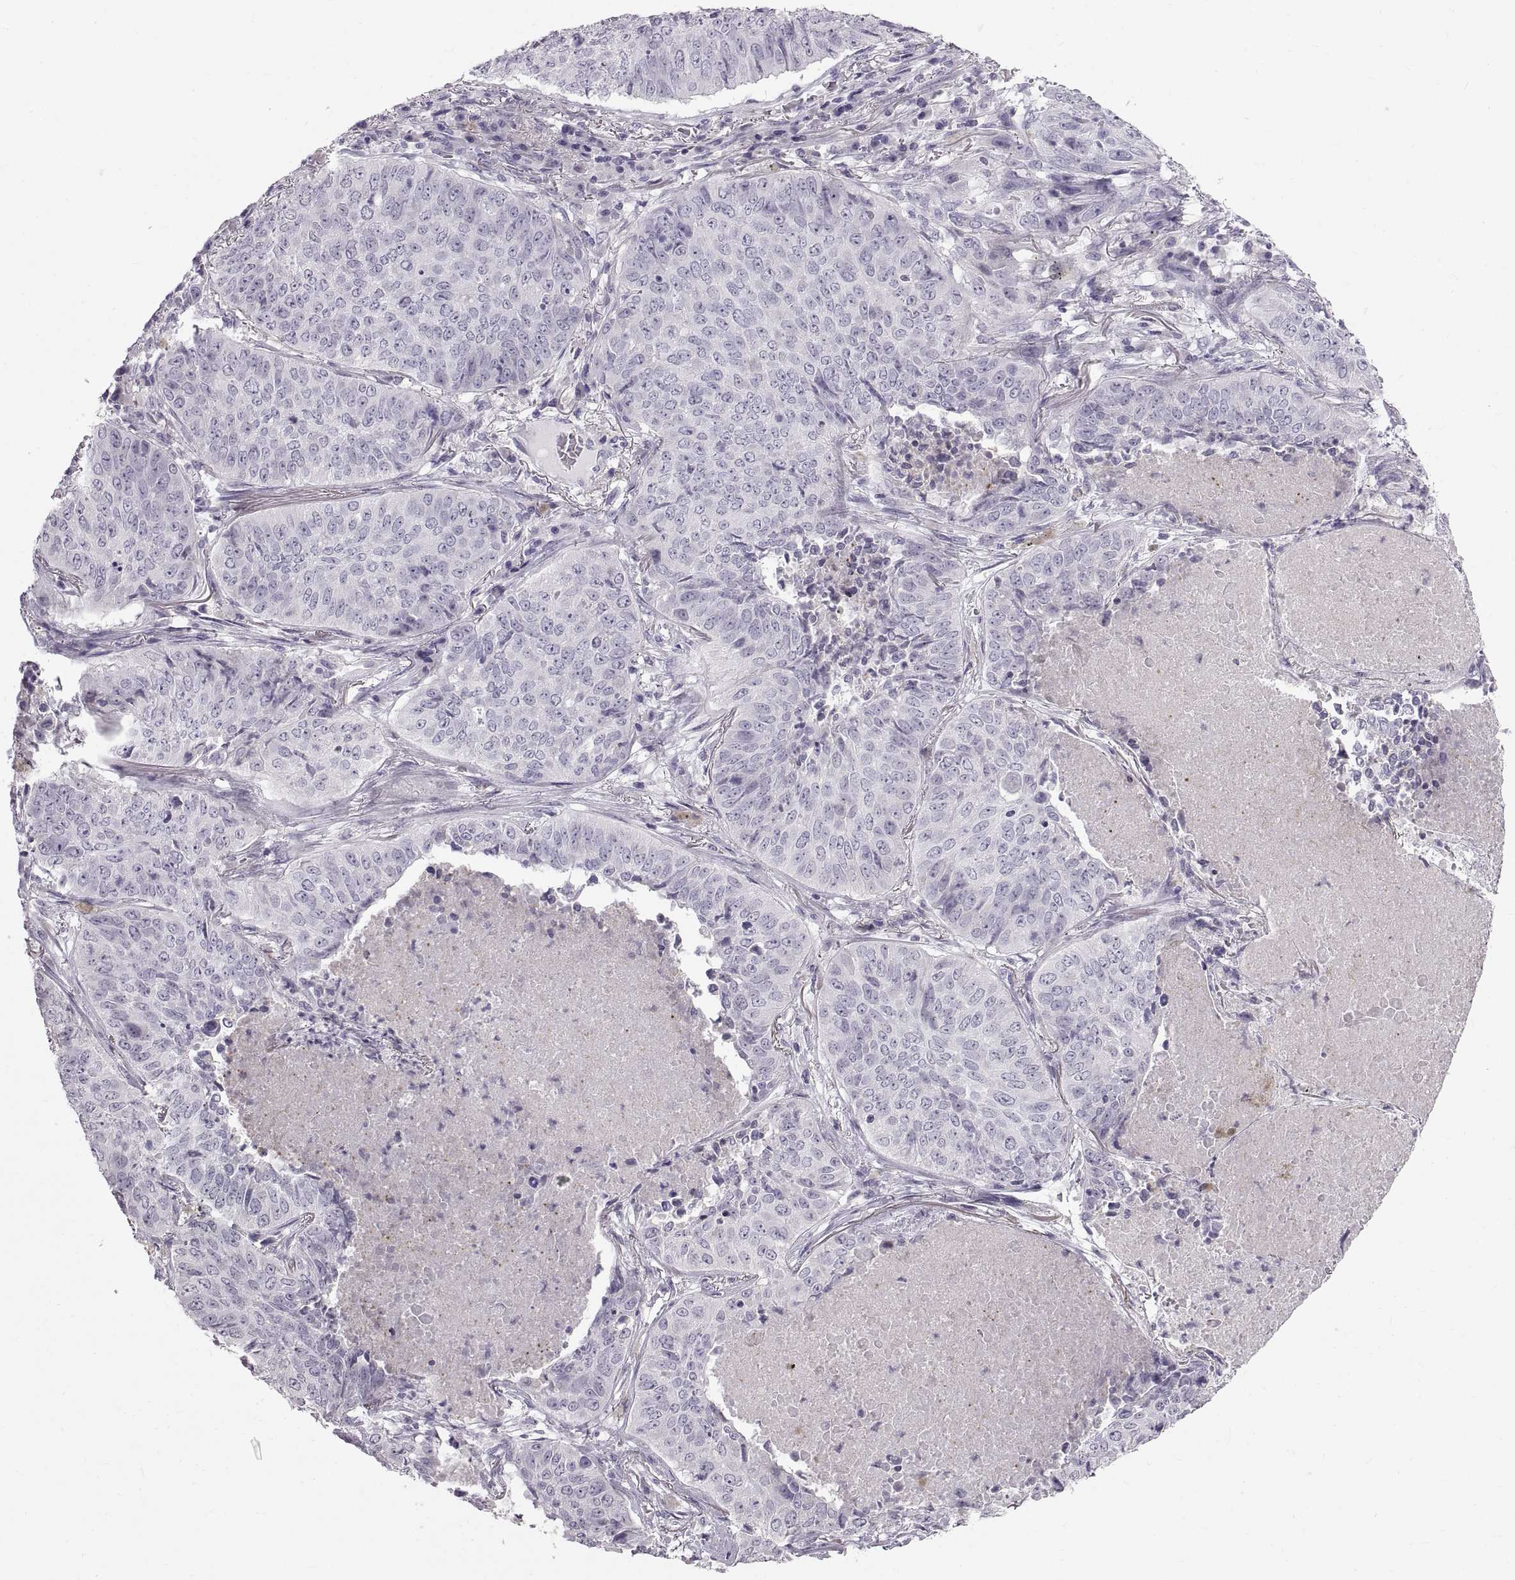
{"staining": {"intensity": "negative", "quantity": "none", "location": "none"}, "tissue": "lung cancer", "cell_type": "Tumor cells", "image_type": "cancer", "snomed": [{"axis": "morphology", "description": "Normal tissue, NOS"}, {"axis": "morphology", "description": "Squamous cell carcinoma, NOS"}, {"axis": "topography", "description": "Bronchus"}, {"axis": "topography", "description": "Lung"}], "caption": "The photomicrograph exhibits no staining of tumor cells in lung cancer. (Immunohistochemistry, brightfield microscopy, high magnification).", "gene": "SPACDR", "patient": {"sex": "male", "age": 64}}